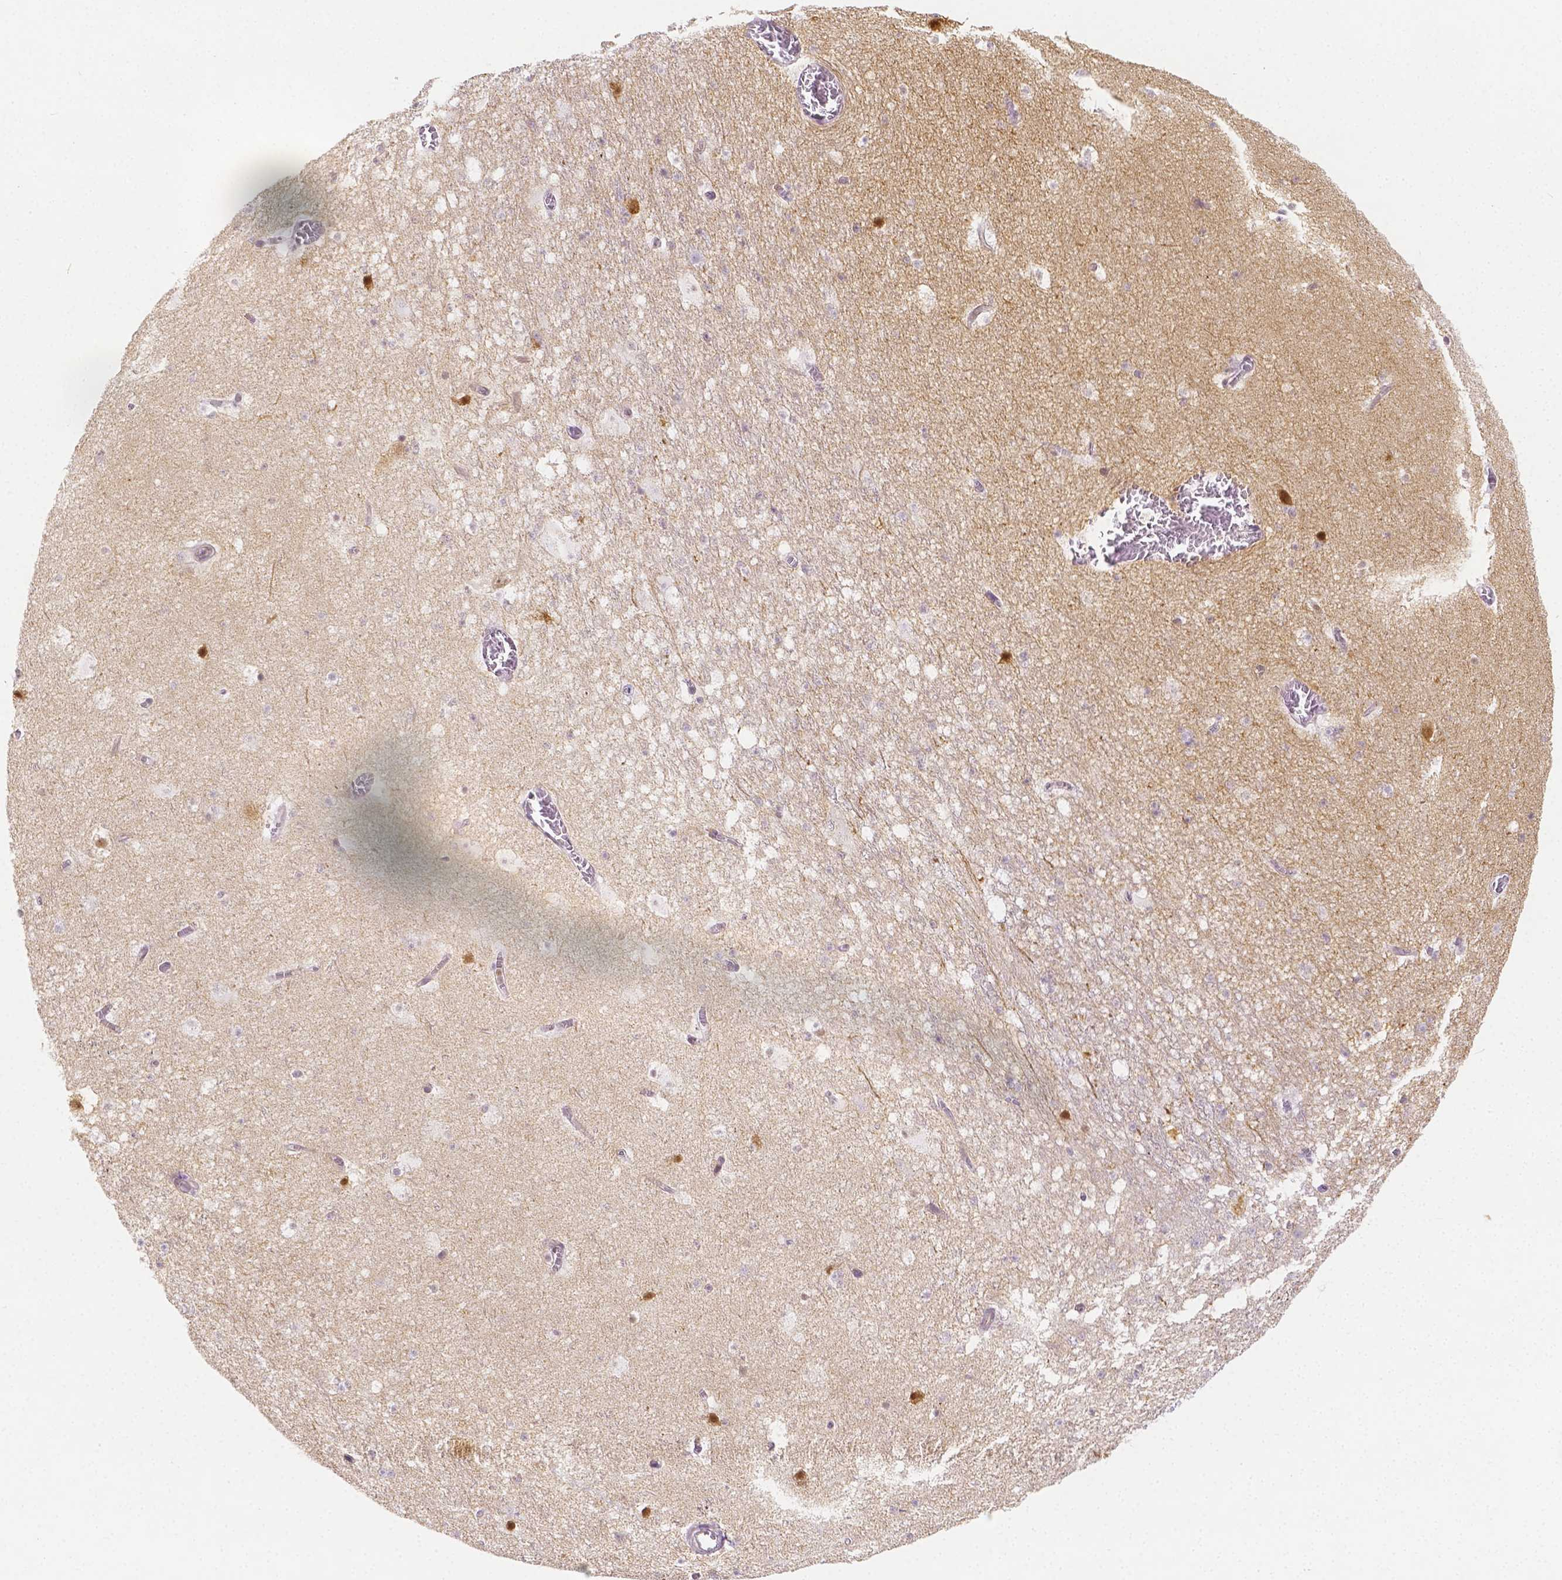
{"staining": {"intensity": "negative", "quantity": "none", "location": "none"}, "tissue": "hippocampus", "cell_type": "Glial cells", "image_type": "normal", "snomed": [{"axis": "morphology", "description": "Normal tissue, NOS"}, {"axis": "topography", "description": "Hippocampus"}], "caption": "DAB (3,3'-diaminobenzidine) immunohistochemical staining of unremarkable hippocampus reveals no significant staining in glial cells. The staining was performed using DAB to visualize the protein expression in brown, while the nuclei were stained in blue with hematoxylin (Magnification: 20x).", "gene": "SGTB", "patient": {"sex": "female", "age": 42}}